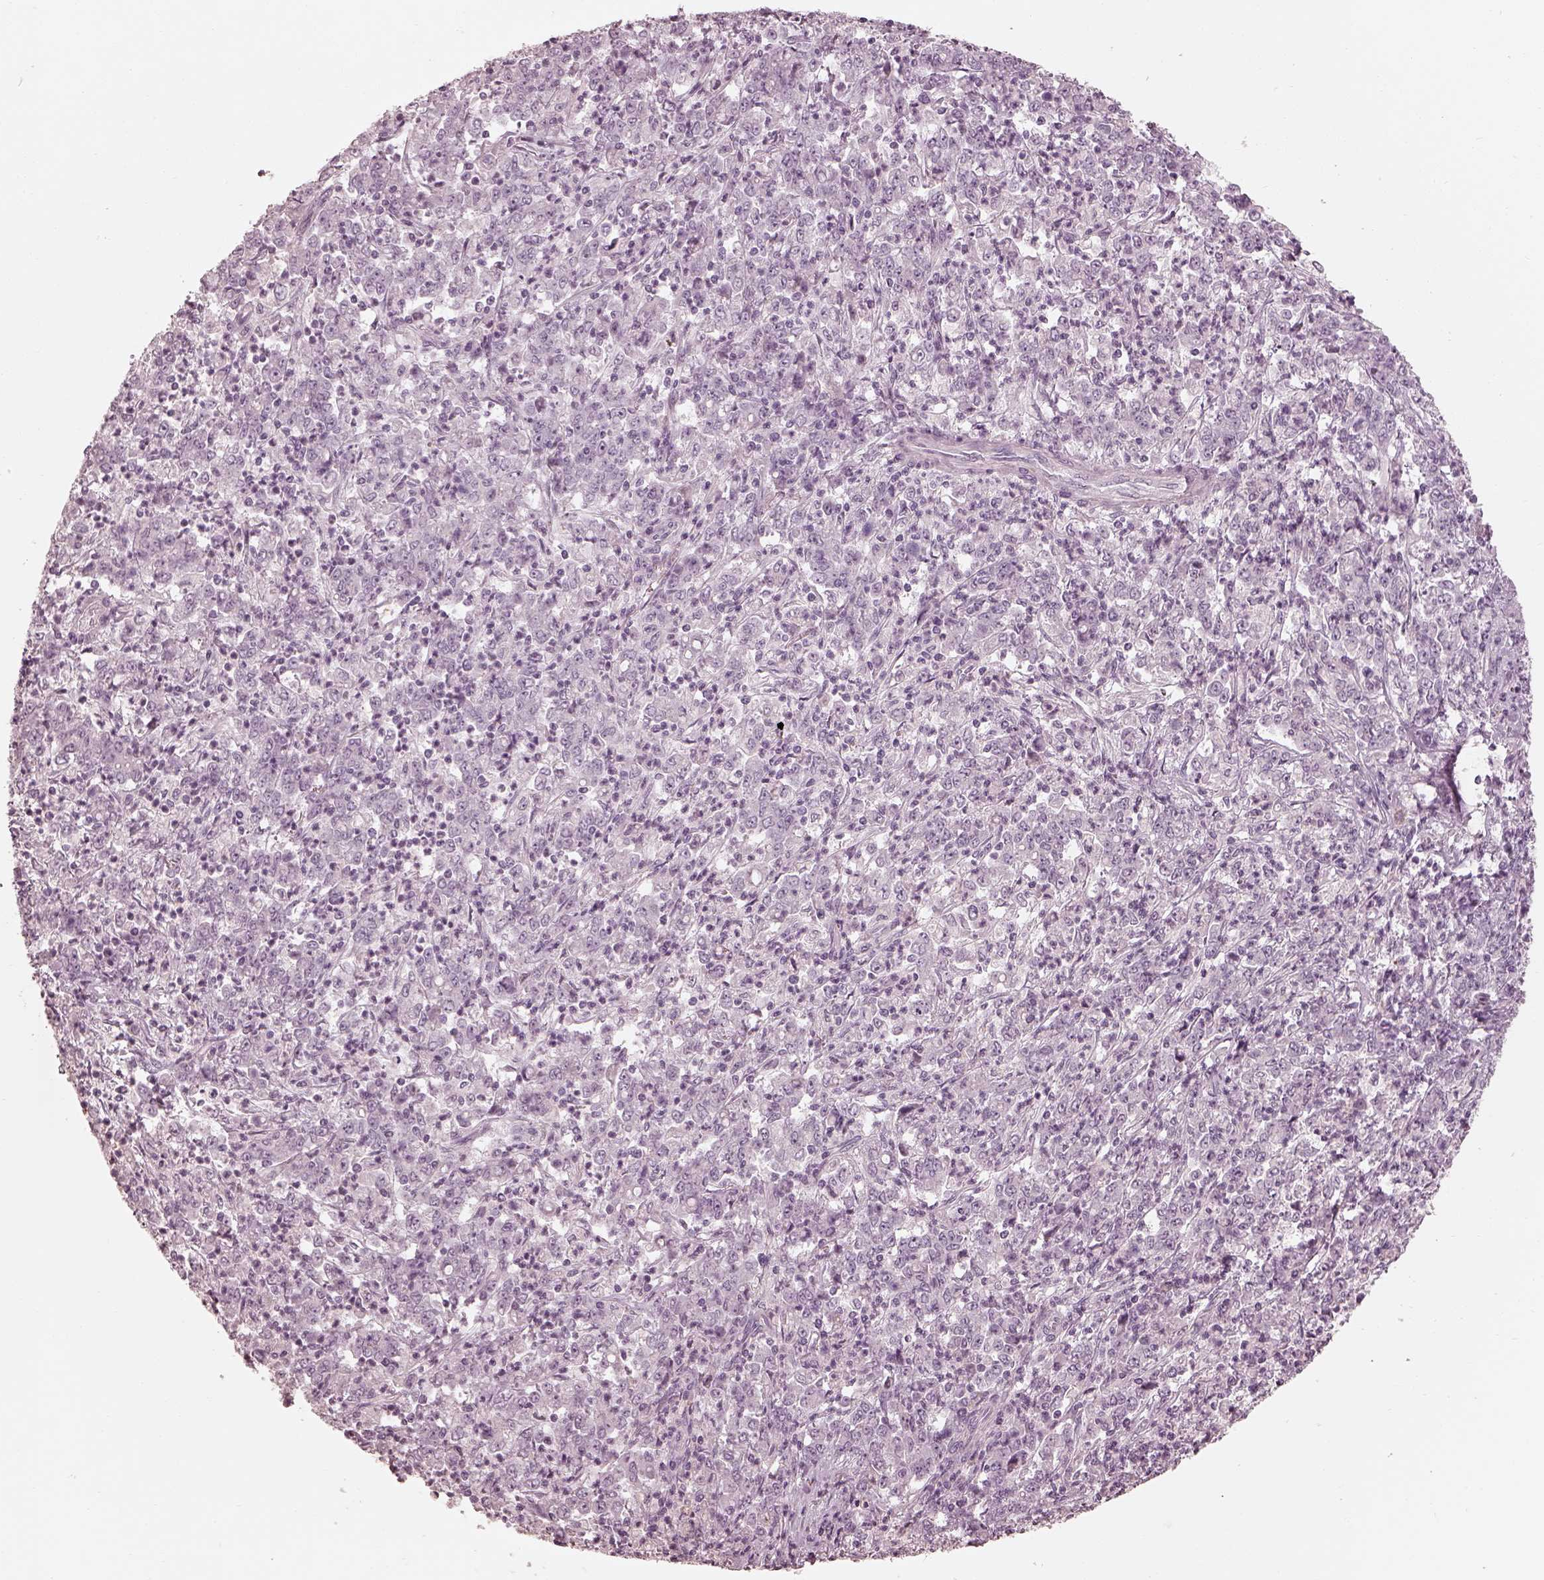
{"staining": {"intensity": "negative", "quantity": "none", "location": "none"}, "tissue": "stomach cancer", "cell_type": "Tumor cells", "image_type": "cancer", "snomed": [{"axis": "morphology", "description": "Adenocarcinoma, NOS"}, {"axis": "topography", "description": "Stomach, lower"}], "caption": "Tumor cells are negative for brown protein staining in stomach cancer.", "gene": "ADRB3", "patient": {"sex": "female", "age": 71}}